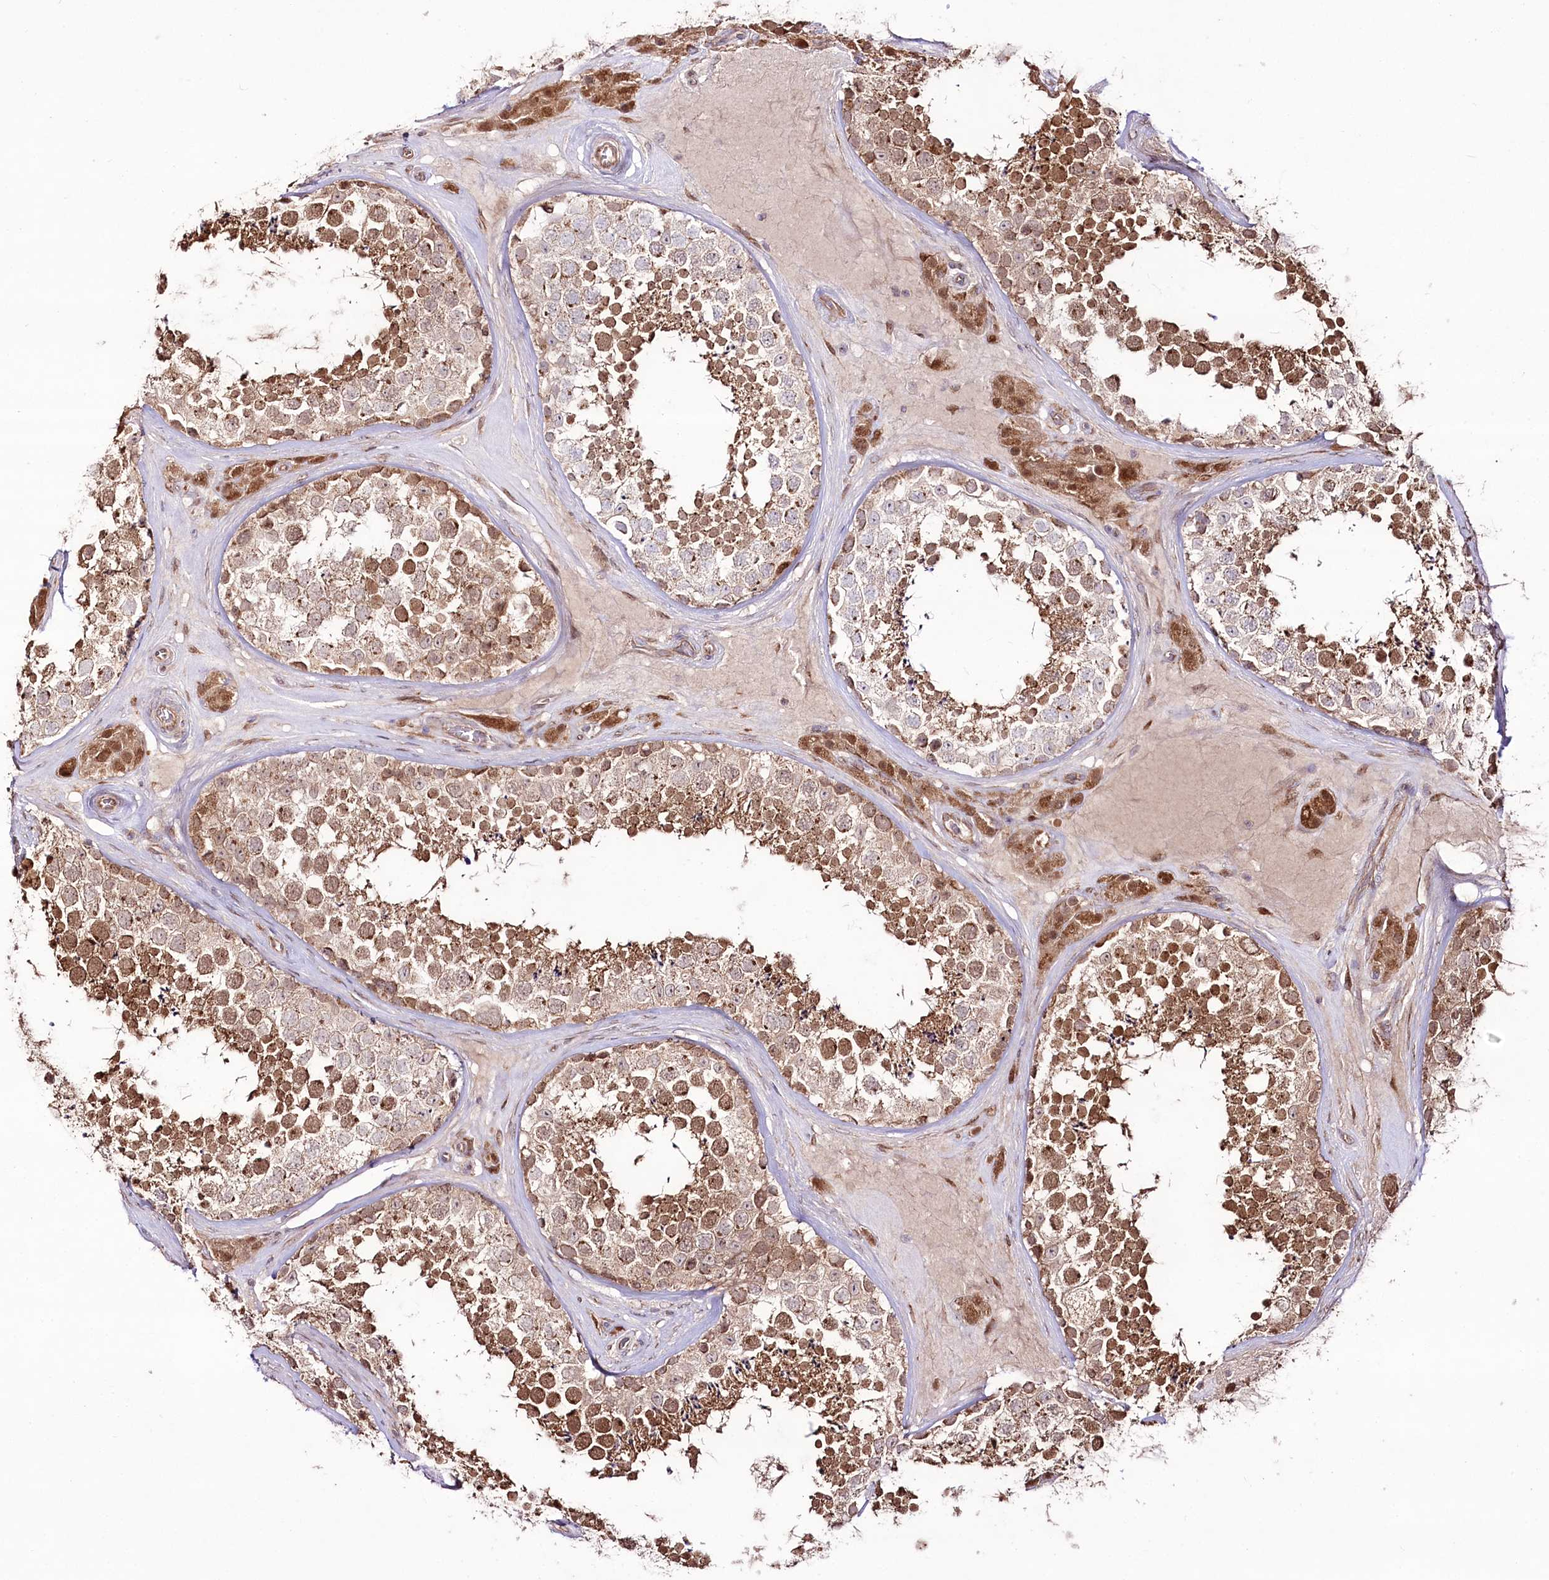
{"staining": {"intensity": "moderate", "quantity": ">75%", "location": "cytoplasmic/membranous,nuclear"}, "tissue": "testis", "cell_type": "Cells in seminiferous ducts", "image_type": "normal", "snomed": [{"axis": "morphology", "description": "Normal tissue, NOS"}, {"axis": "topography", "description": "Testis"}], "caption": "The histopathology image reveals a brown stain indicating the presence of a protein in the cytoplasmic/membranous,nuclear of cells in seminiferous ducts in testis. The protein of interest is stained brown, and the nuclei are stained in blue (DAB (3,3'-diaminobenzidine) IHC with brightfield microscopy, high magnification).", "gene": "REXO2", "patient": {"sex": "male", "age": 46}}